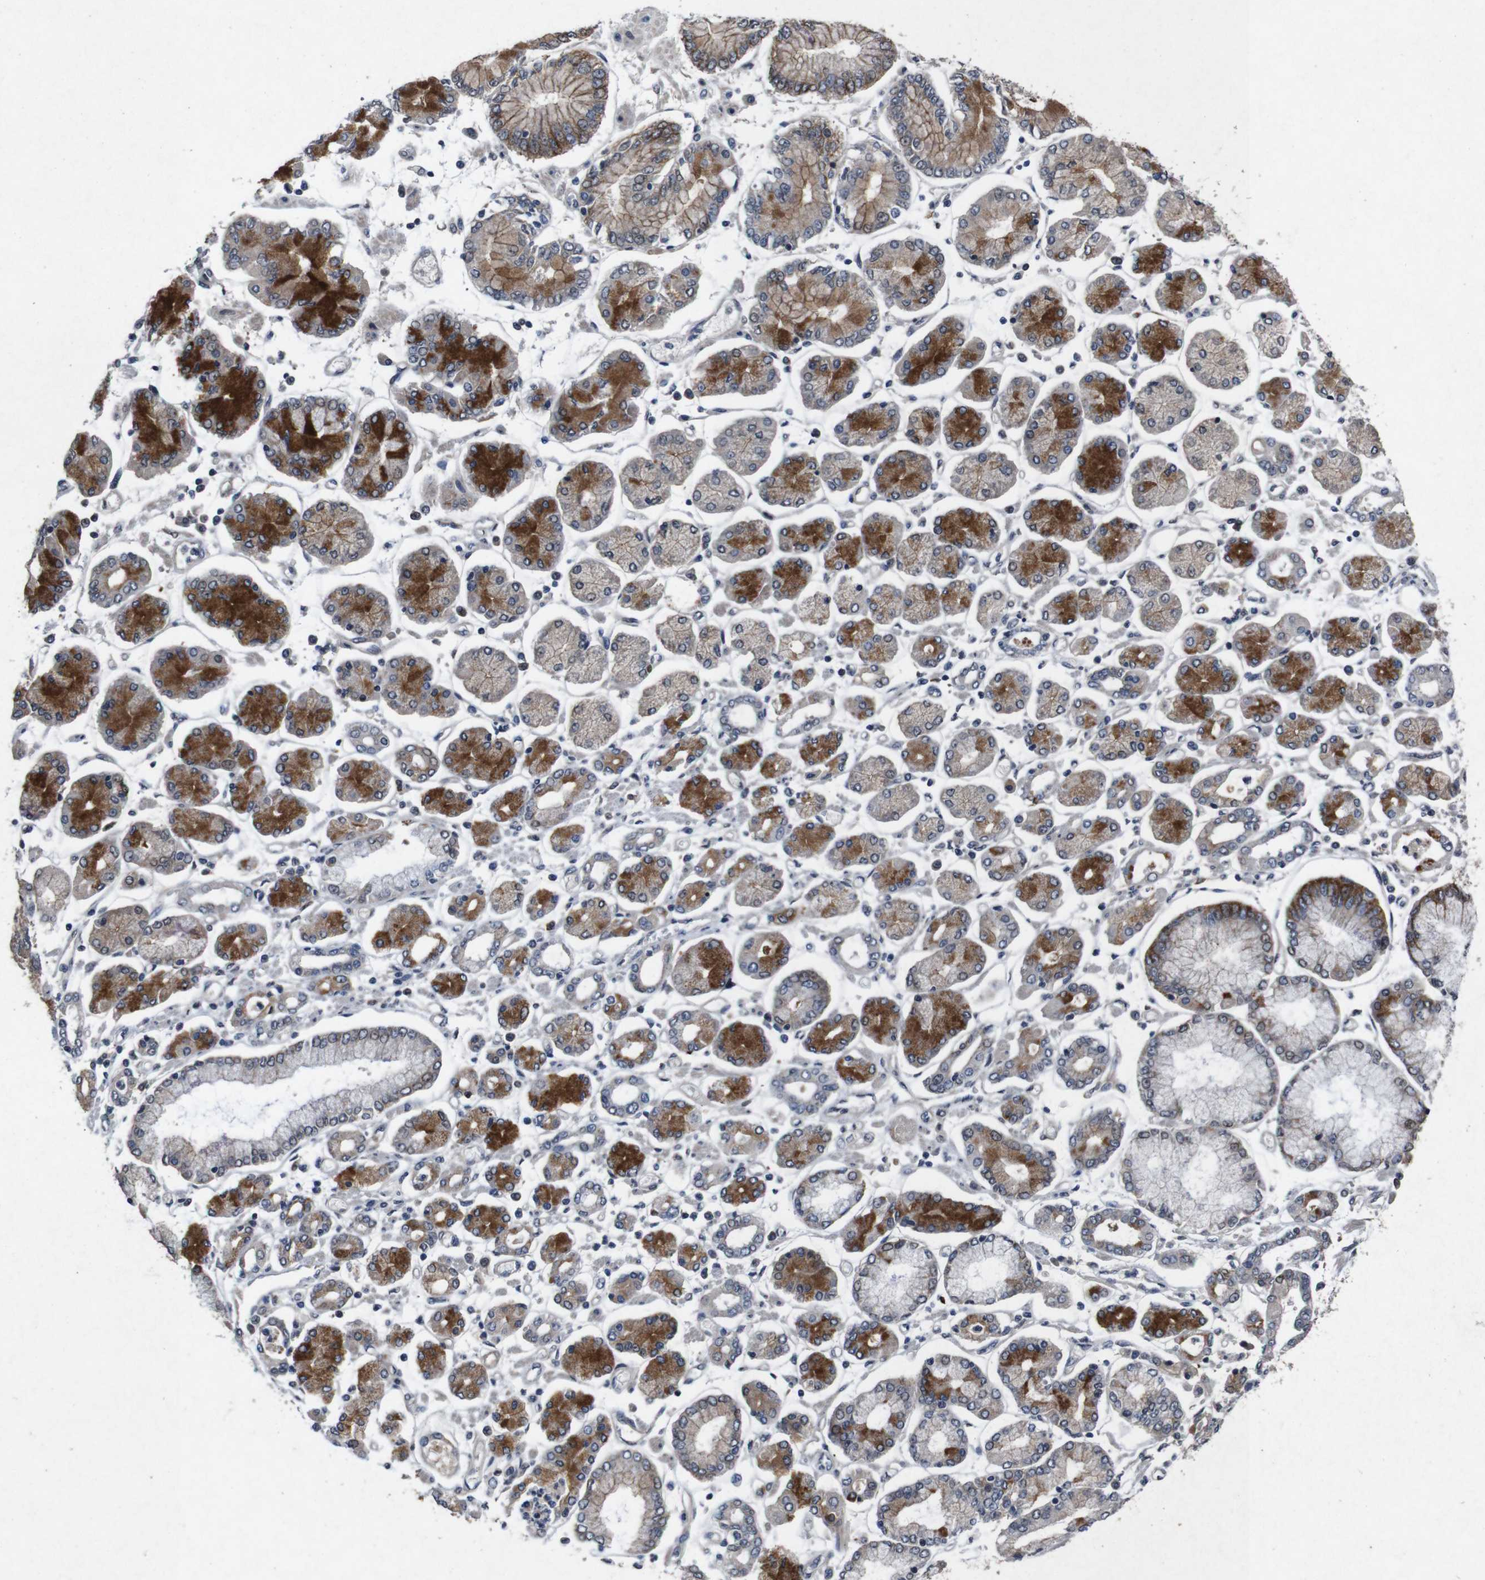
{"staining": {"intensity": "strong", "quantity": "25%-75%", "location": "cytoplasmic/membranous"}, "tissue": "stomach cancer", "cell_type": "Tumor cells", "image_type": "cancer", "snomed": [{"axis": "morphology", "description": "Adenocarcinoma, NOS"}, {"axis": "topography", "description": "Stomach"}], "caption": "IHC of stomach cancer demonstrates high levels of strong cytoplasmic/membranous expression in approximately 25%-75% of tumor cells. Nuclei are stained in blue.", "gene": "AKT3", "patient": {"sex": "male", "age": 76}}